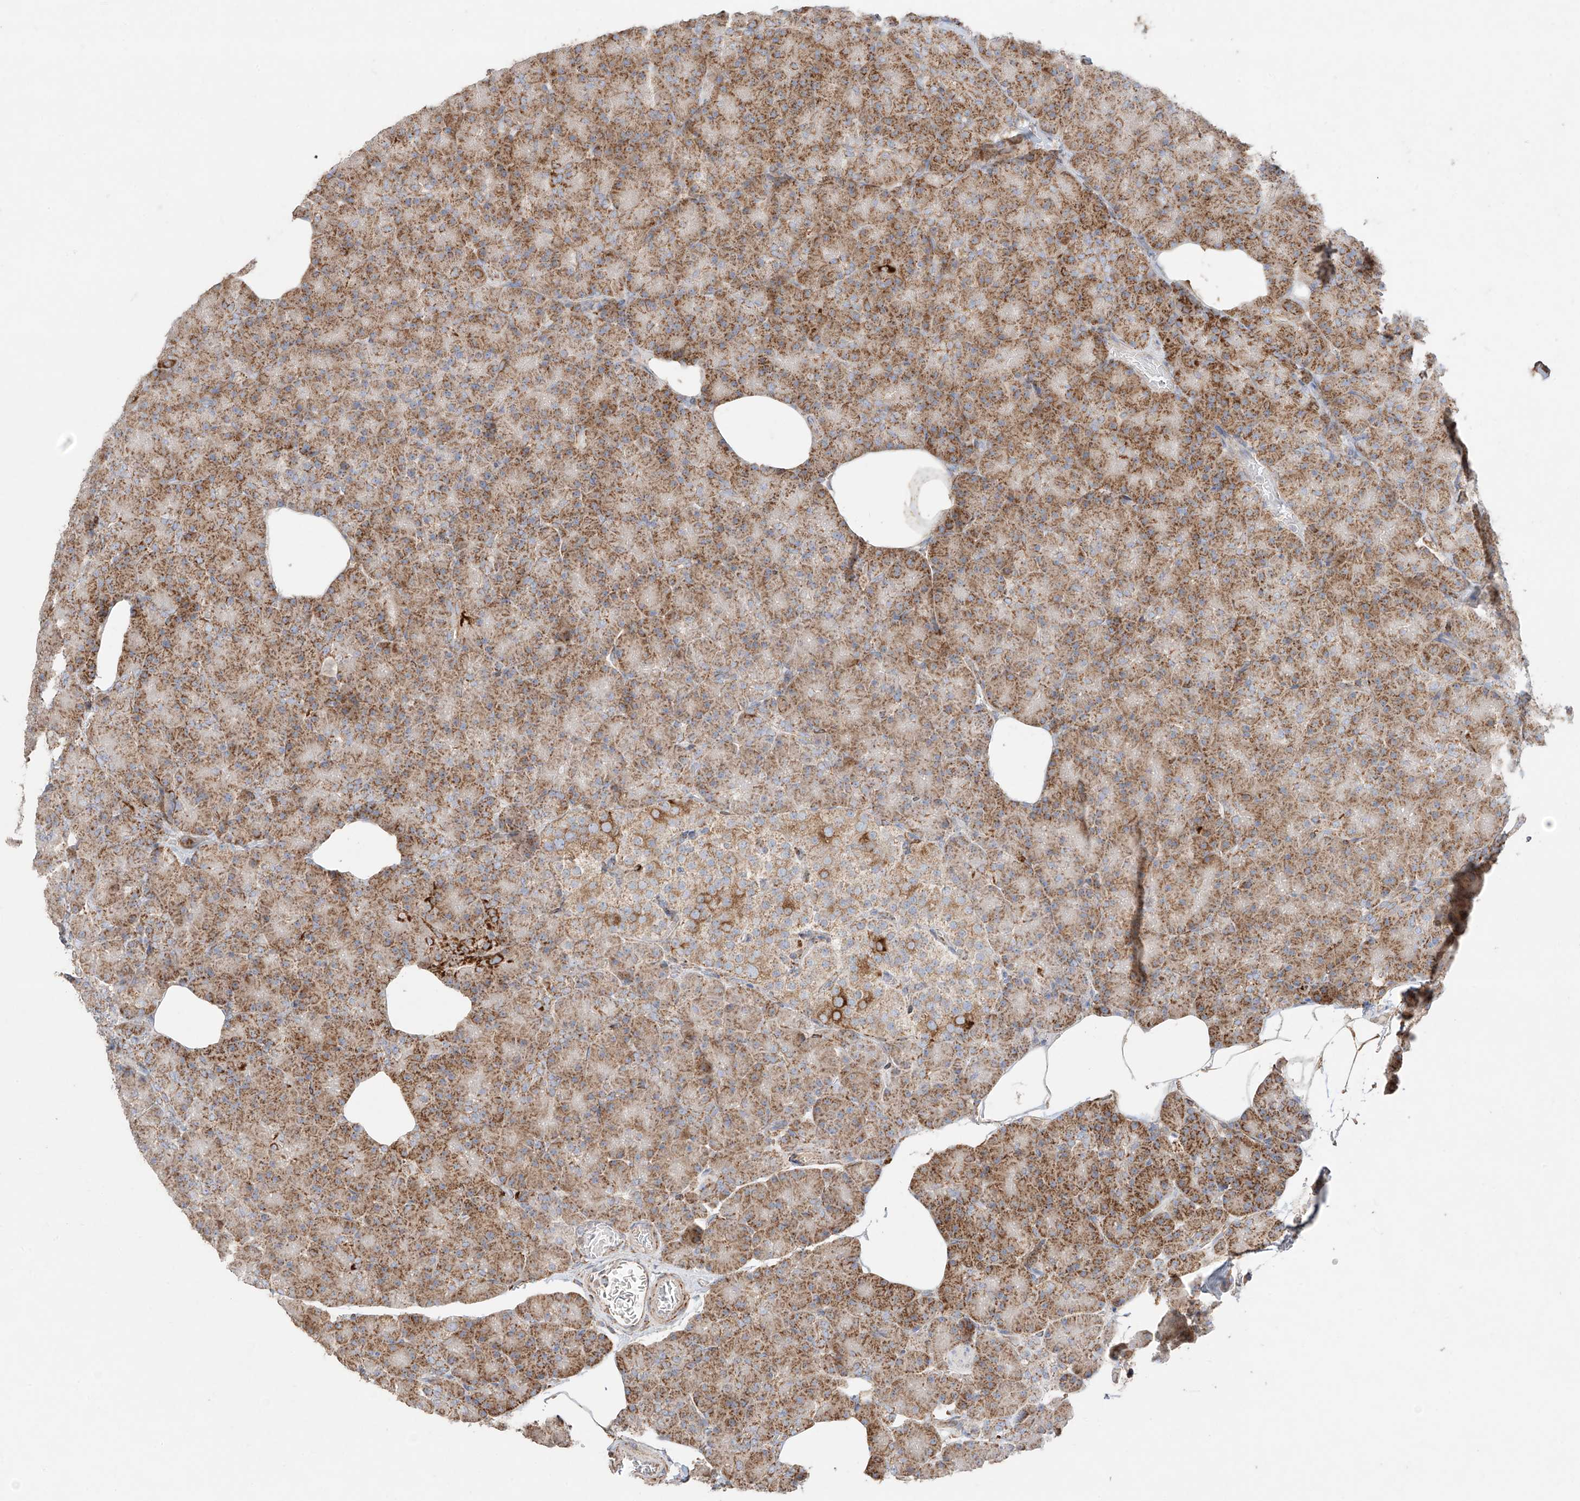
{"staining": {"intensity": "moderate", "quantity": ">75%", "location": "cytoplasmic/membranous"}, "tissue": "pancreas", "cell_type": "Exocrine glandular cells", "image_type": "normal", "snomed": [{"axis": "morphology", "description": "Normal tissue, NOS"}, {"axis": "topography", "description": "Pancreas"}], "caption": "Immunohistochemistry (IHC) of normal human pancreas exhibits medium levels of moderate cytoplasmic/membranous staining in approximately >75% of exocrine glandular cells.", "gene": "COLGALT2", "patient": {"sex": "female", "age": 43}}